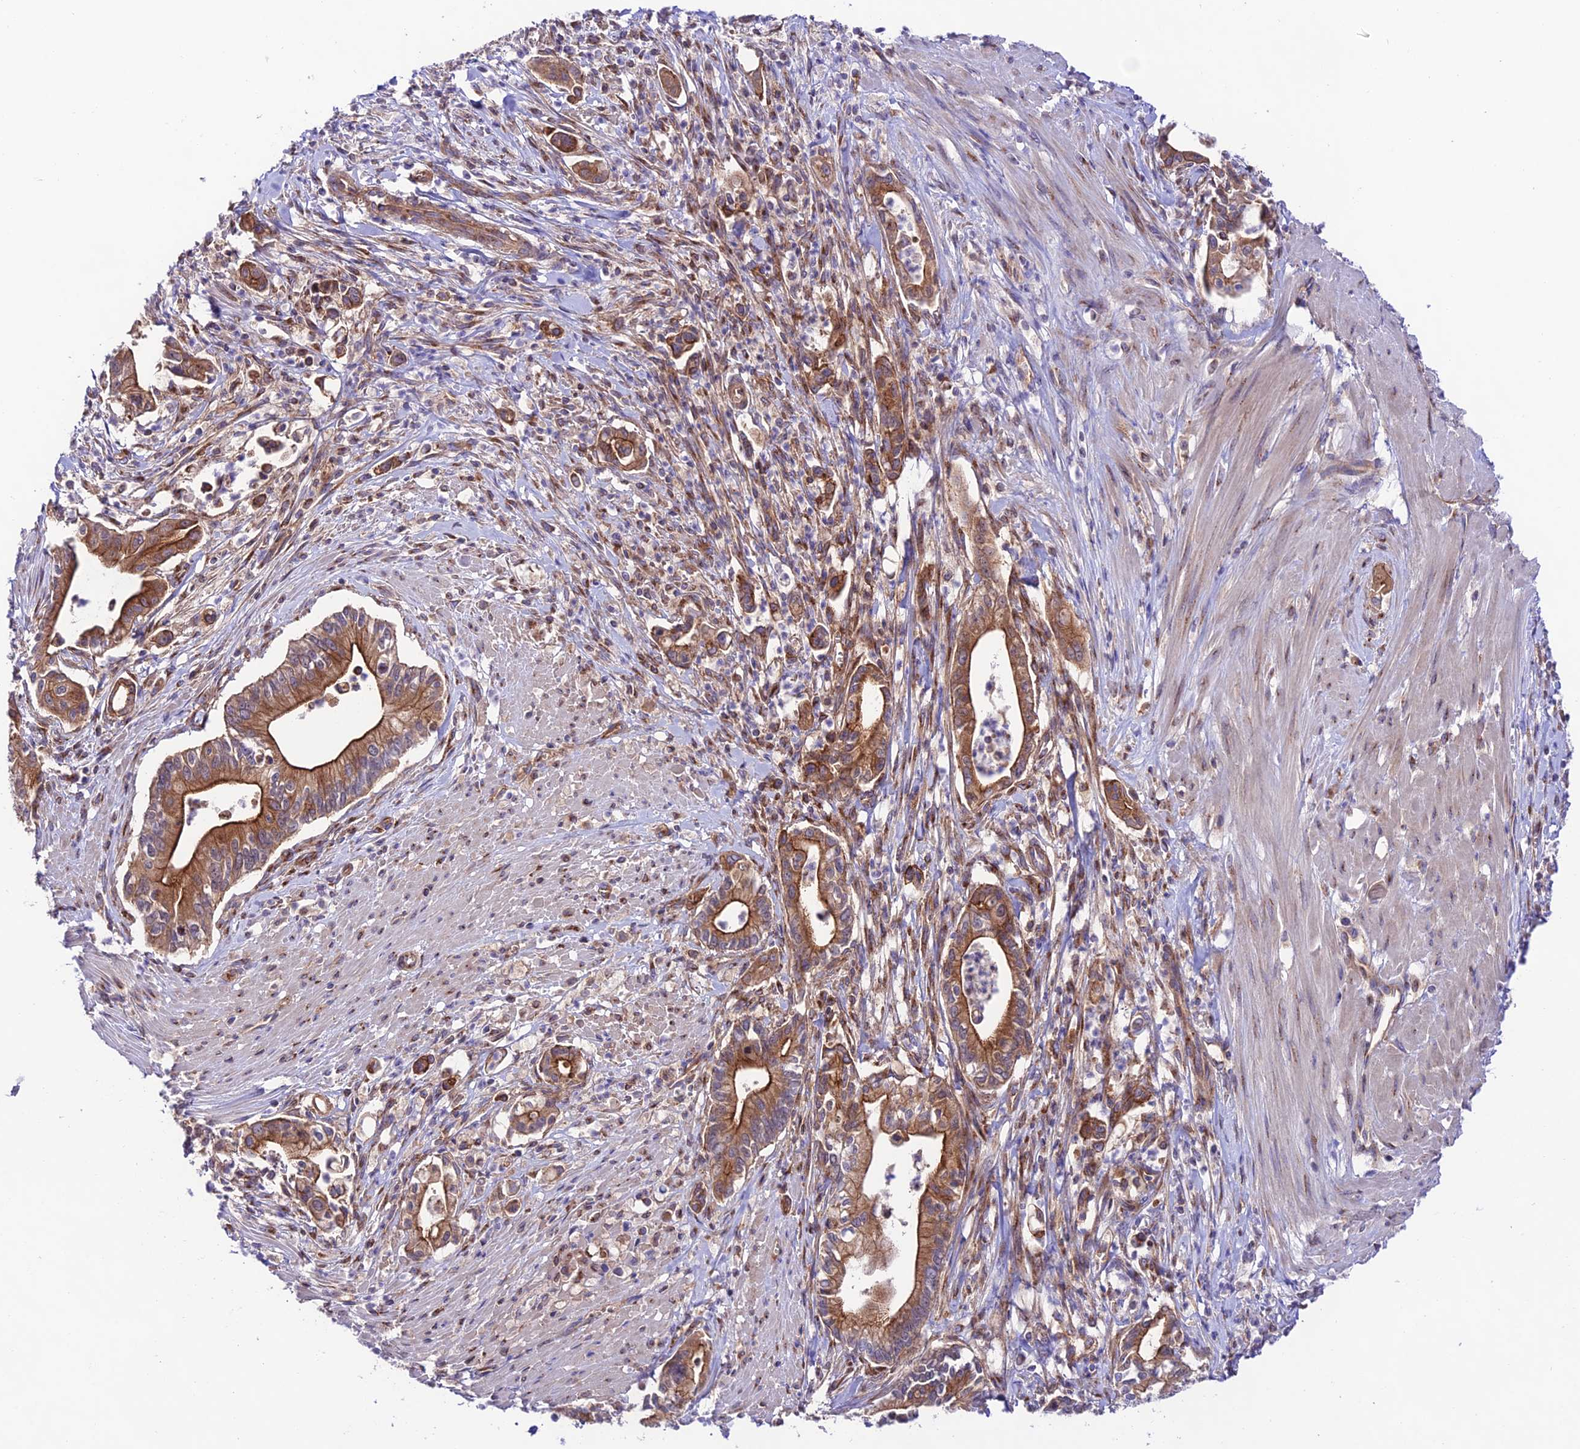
{"staining": {"intensity": "strong", "quantity": ">75%", "location": "cytoplasmic/membranous"}, "tissue": "pancreatic cancer", "cell_type": "Tumor cells", "image_type": "cancer", "snomed": [{"axis": "morphology", "description": "Adenocarcinoma, NOS"}, {"axis": "topography", "description": "Pancreas"}], "caption": "Protein staining demonstrates strong cytoplasmic/membranous expression in approximately >75% of tumor cells in pancreatic cancer.", "gene": "LACTB2", "patient": {"sex": "male", "age": 78}}